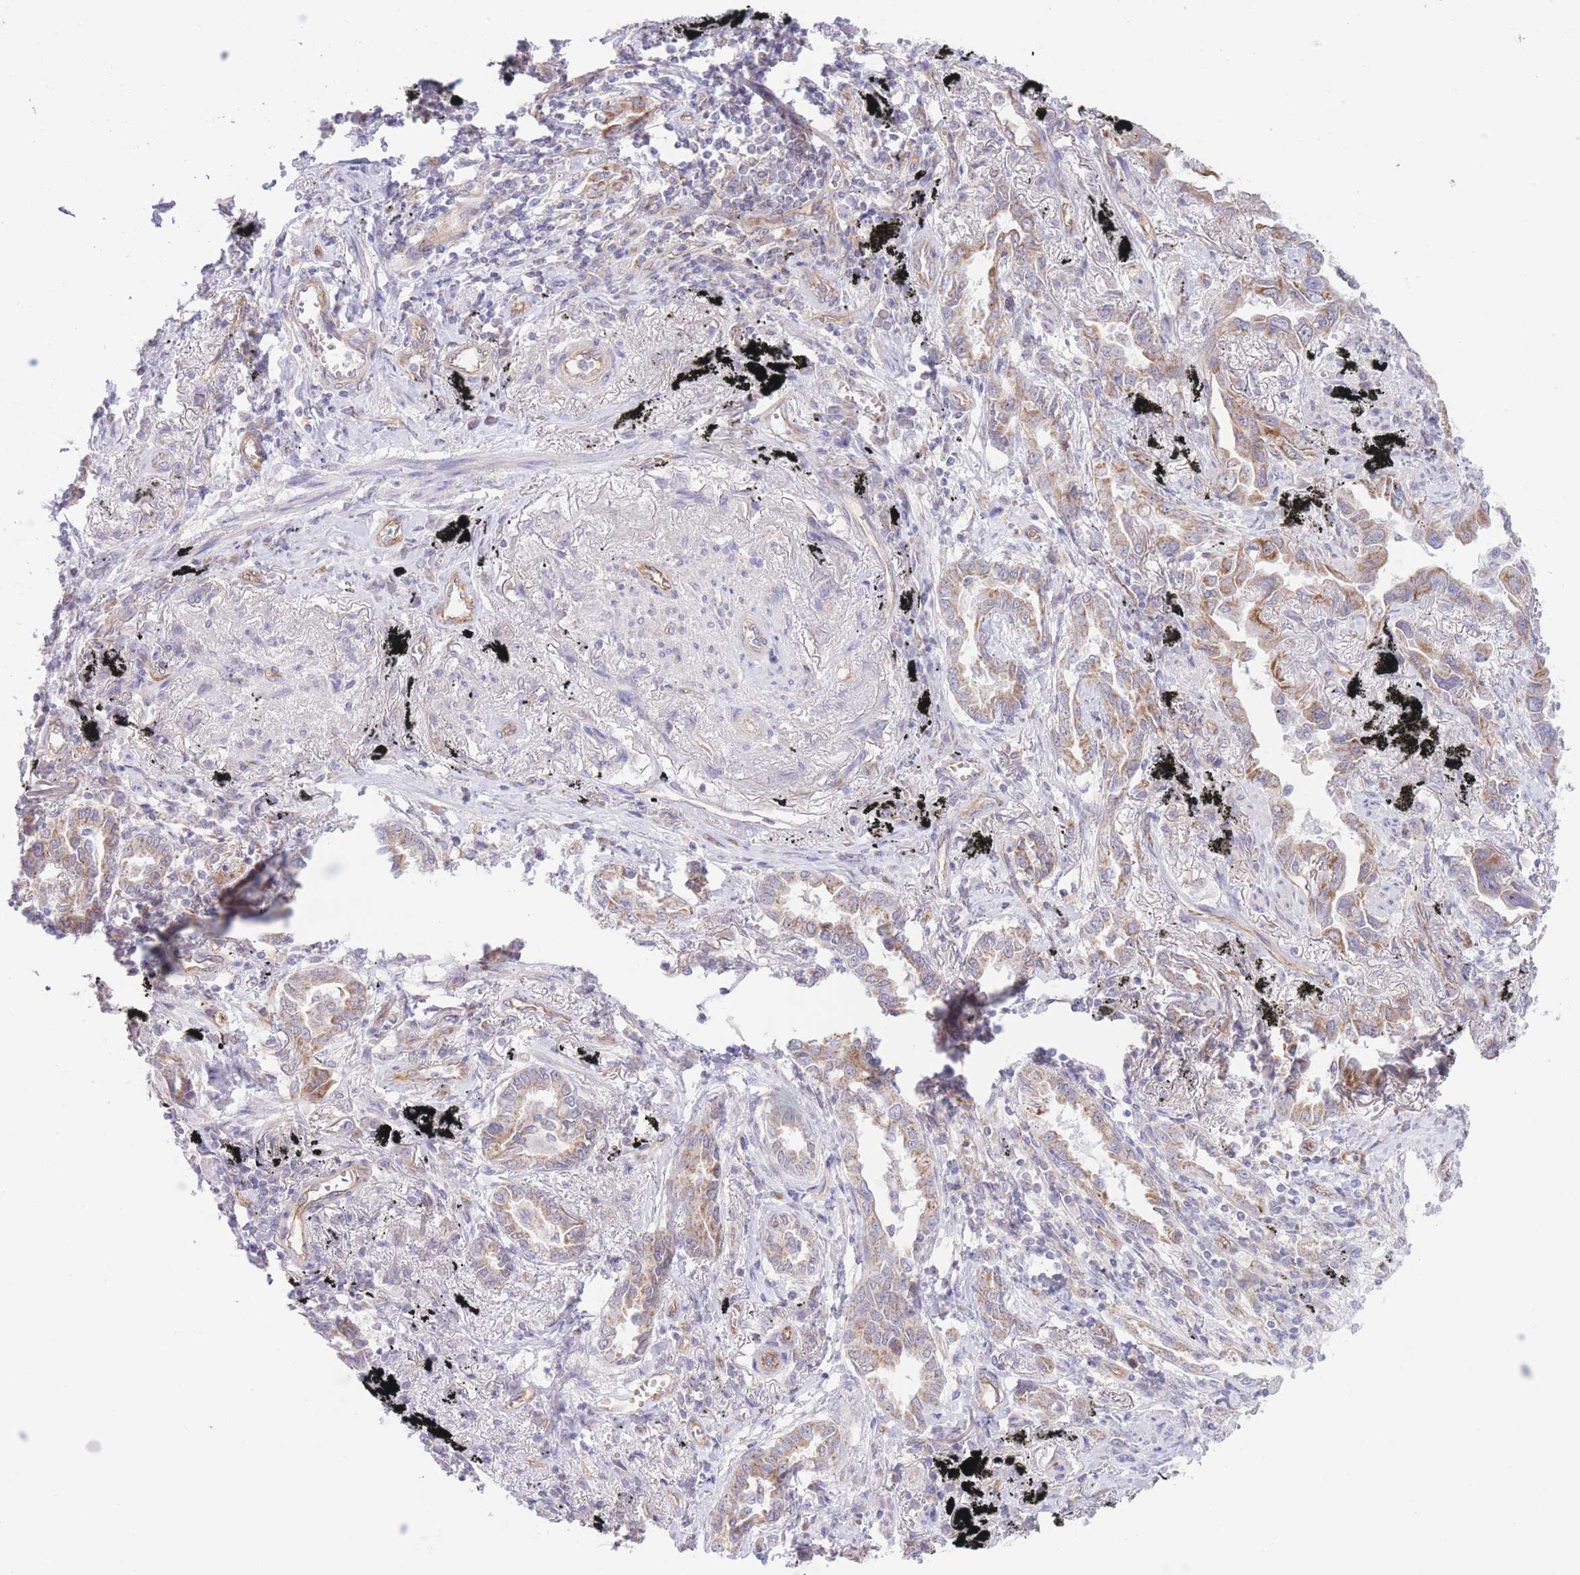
{"staining": {"intensity": "moderate", "quantity": ">75%", "location": "cytoplasmic/membranous"}, "tissue": "lung cancer", "cell_type": "Tumor cells", "image_type": "cancer", "snomed": [{"axis": "morphology", "description": "Adenocarcinoma, NOS"}, {"axis": "topography", "description": "Lung"}], "caption": "This is an image of immunohistochemistry (IHC) staining of lung cancer, which shows moderate staining in the cytoplasmic/membranous of tumor cells.", "gene": "MRPS31", "patient": {"sex": "male", "age": 67}}